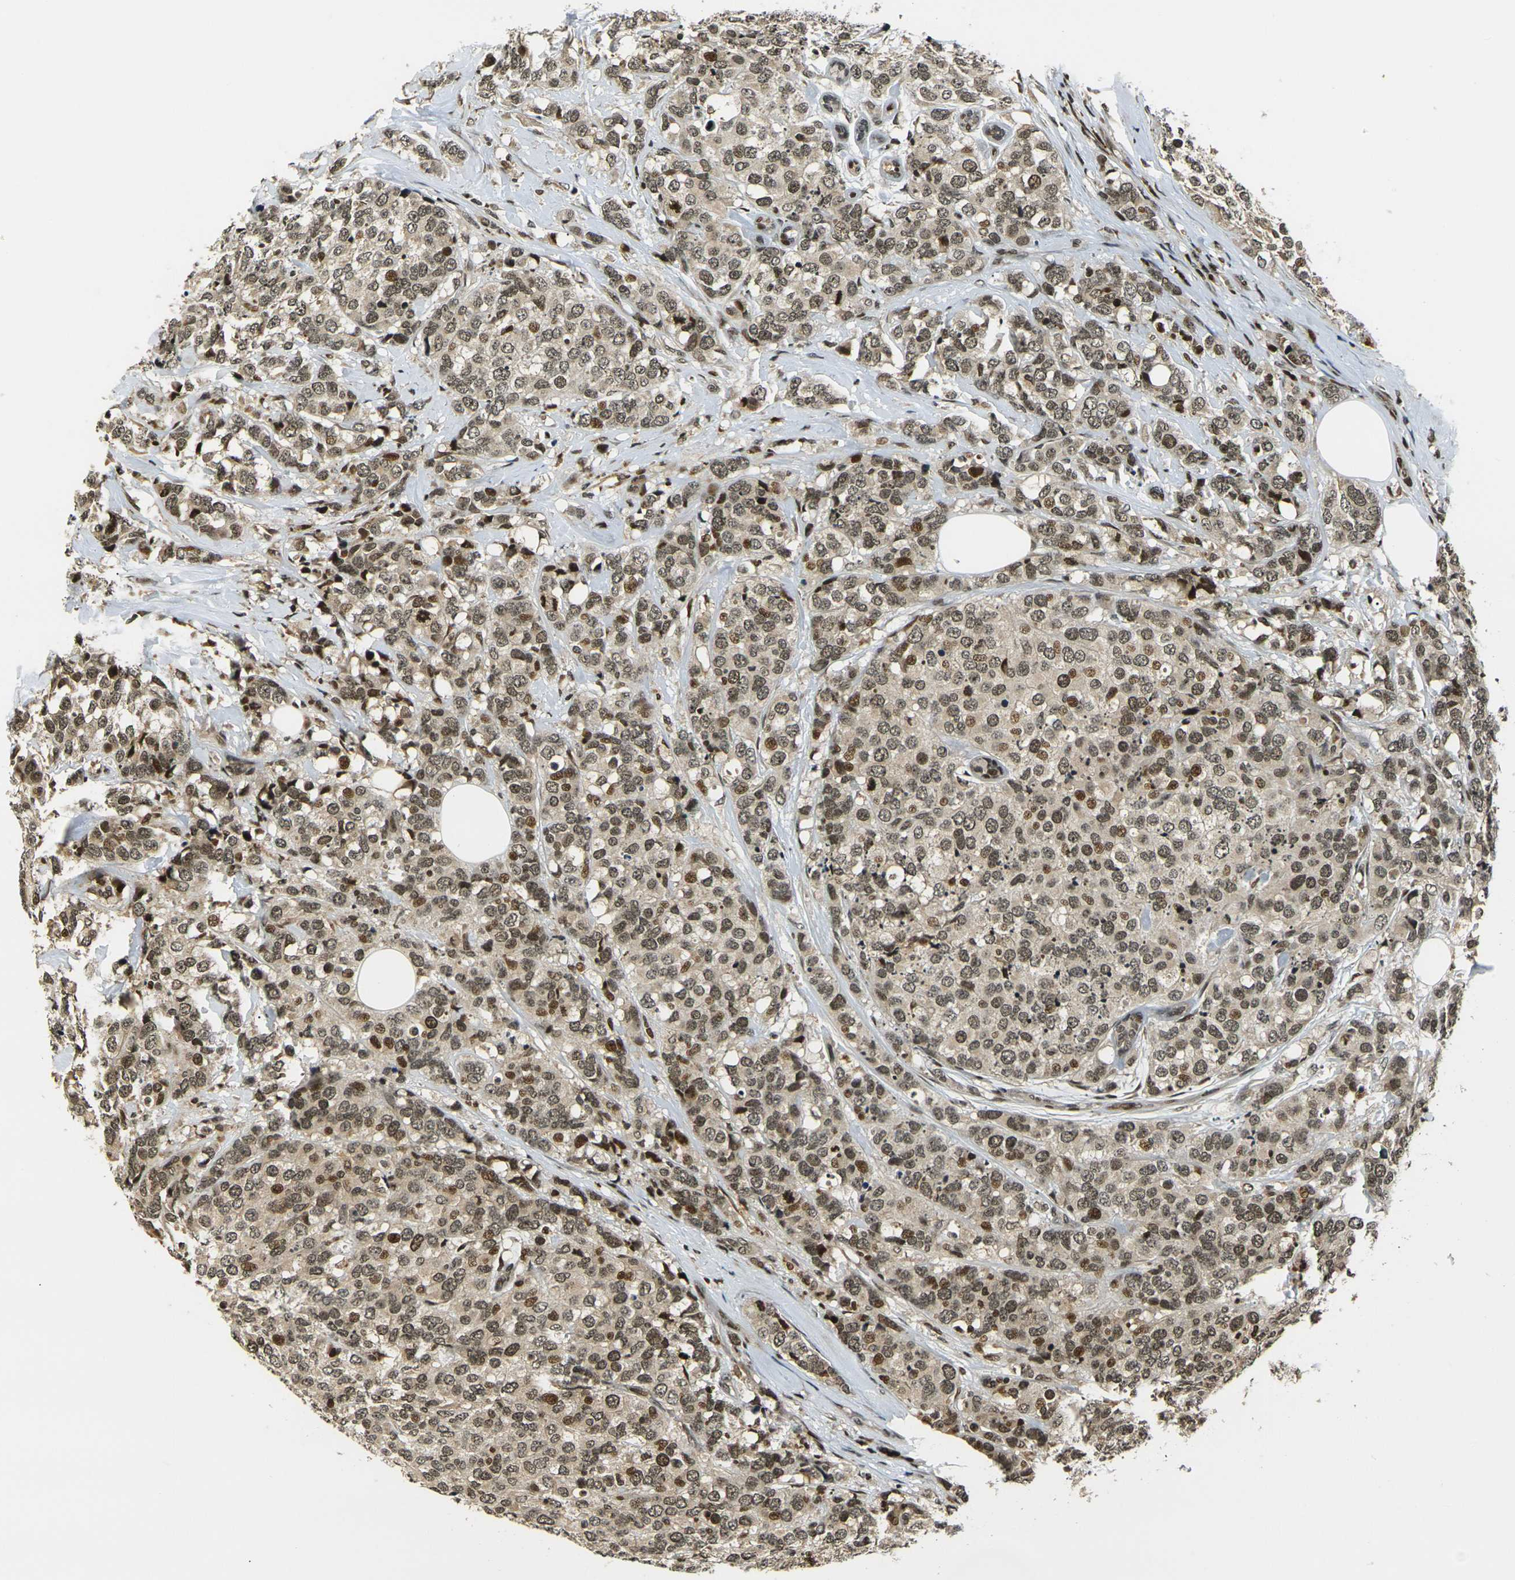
{"staining": {"intensity": "moderate", "quantity": ">75%", "location": "cytoplasmic/membranous,nuclear"}, "tissue": "breast cancer", "cell_type": "Tumor cells", "image_type": "cancer", "snomed": [{"axis": "morphology", "description": "Lobular carcinoma"}, {"axis": "topography", "description": "Breast"}], "caption": "Immunohistochemical staining of human breast cancer (lobular carcinoma) shows medium levels of moderate cytoplasmic/membranous and nuclear expression in about >75% of tumor cells.", "gene": "ACTL6A", "patient": {"sex": "female", "age": 59}}